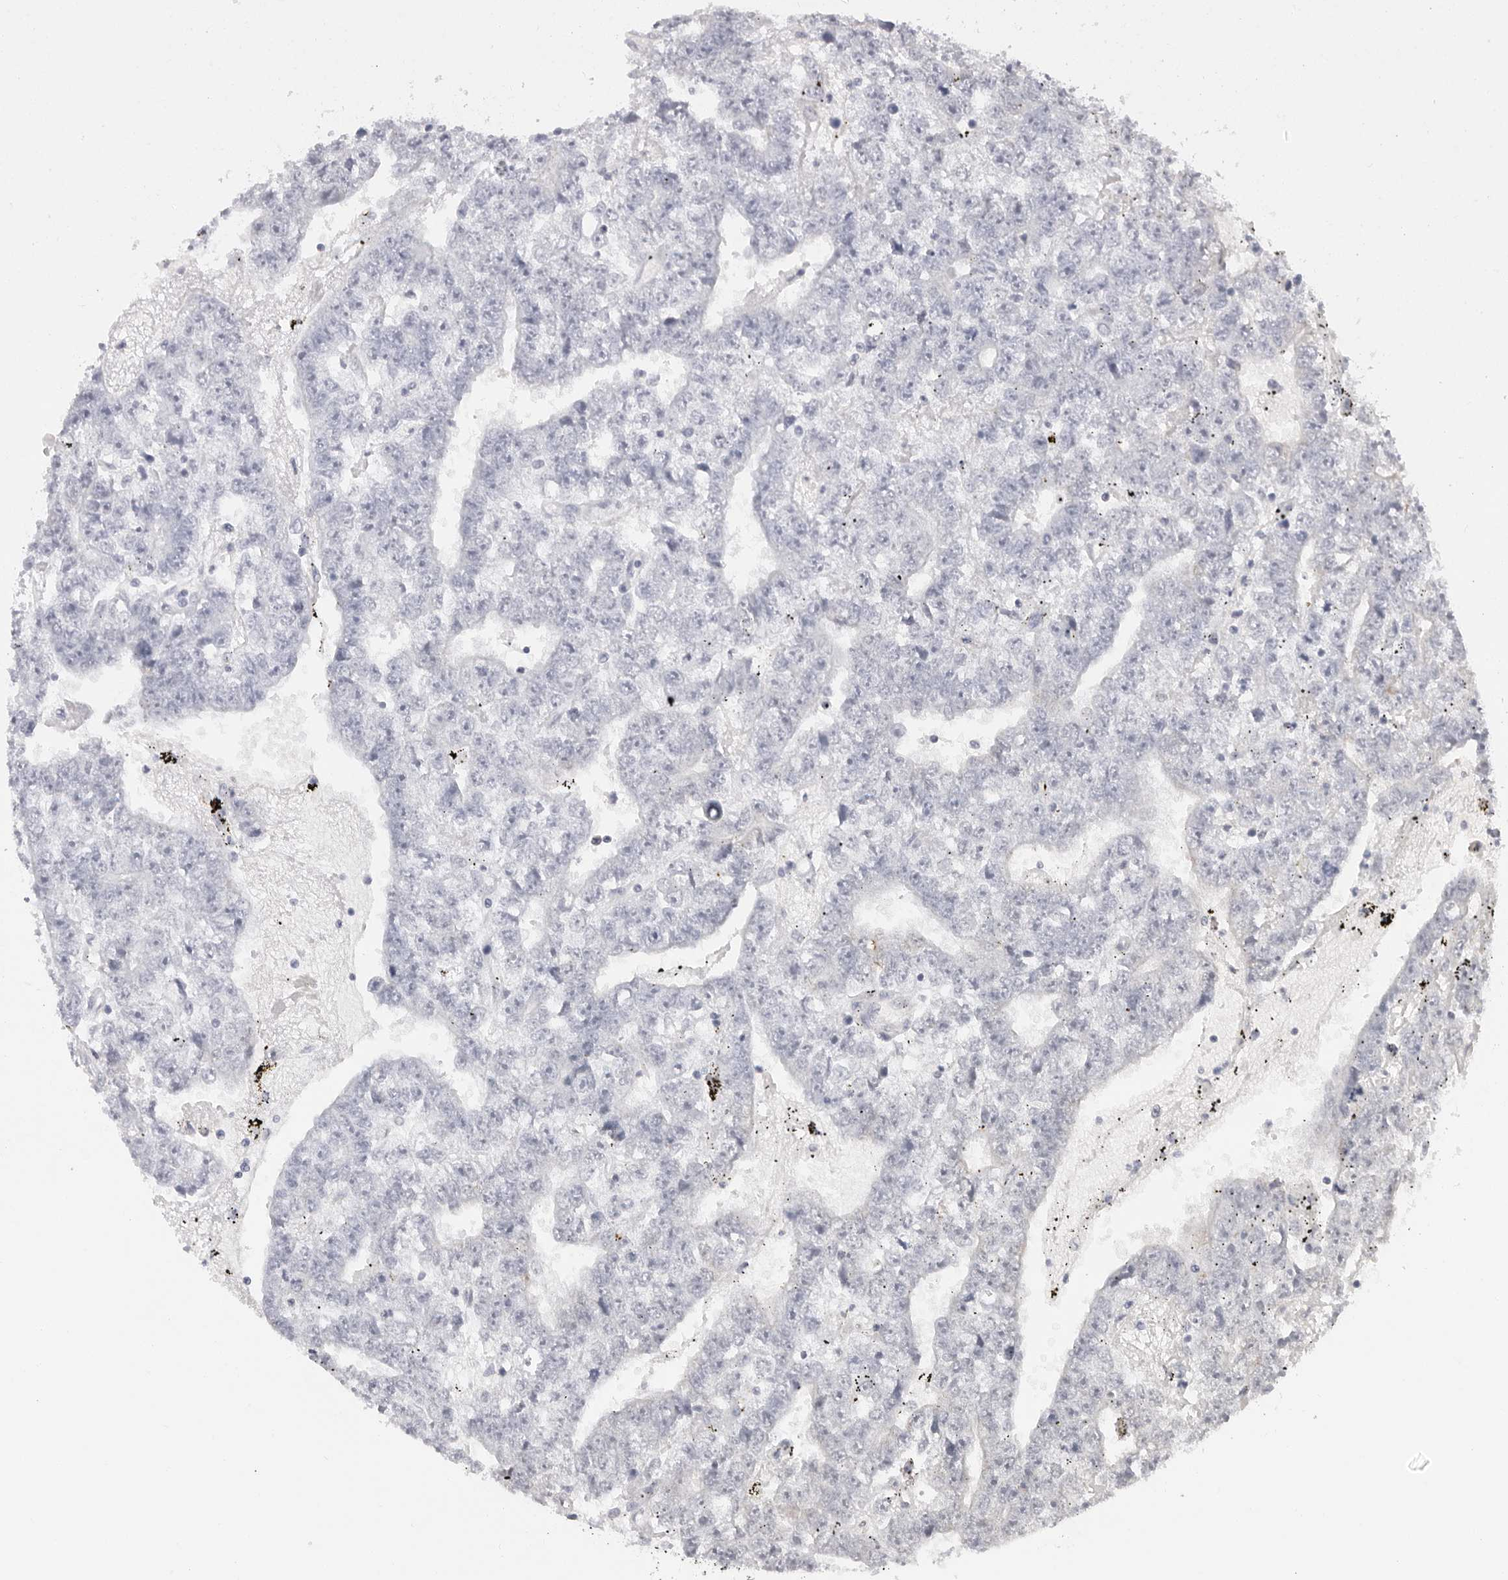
{"staining": {"intensity": "negative", "quantity": "none", "location": "none"}, "tissue": "testis cancer", "cell_type": "Tumor cells", "image_type": "cancer", "snomed": [{"axis": "morphology", "description": "Carcinoma, Embryonal, NOS"}, {"axis": "topography", "description": "Testis"}], "caption": "A high-resolution photomicrograph shows immunohistochemistry (IHC) staining of testis cancer, which reveals no significant expression in tumor cells.", "gene": "AGMAT", "patient": {"sex": "male", "age": 25}}